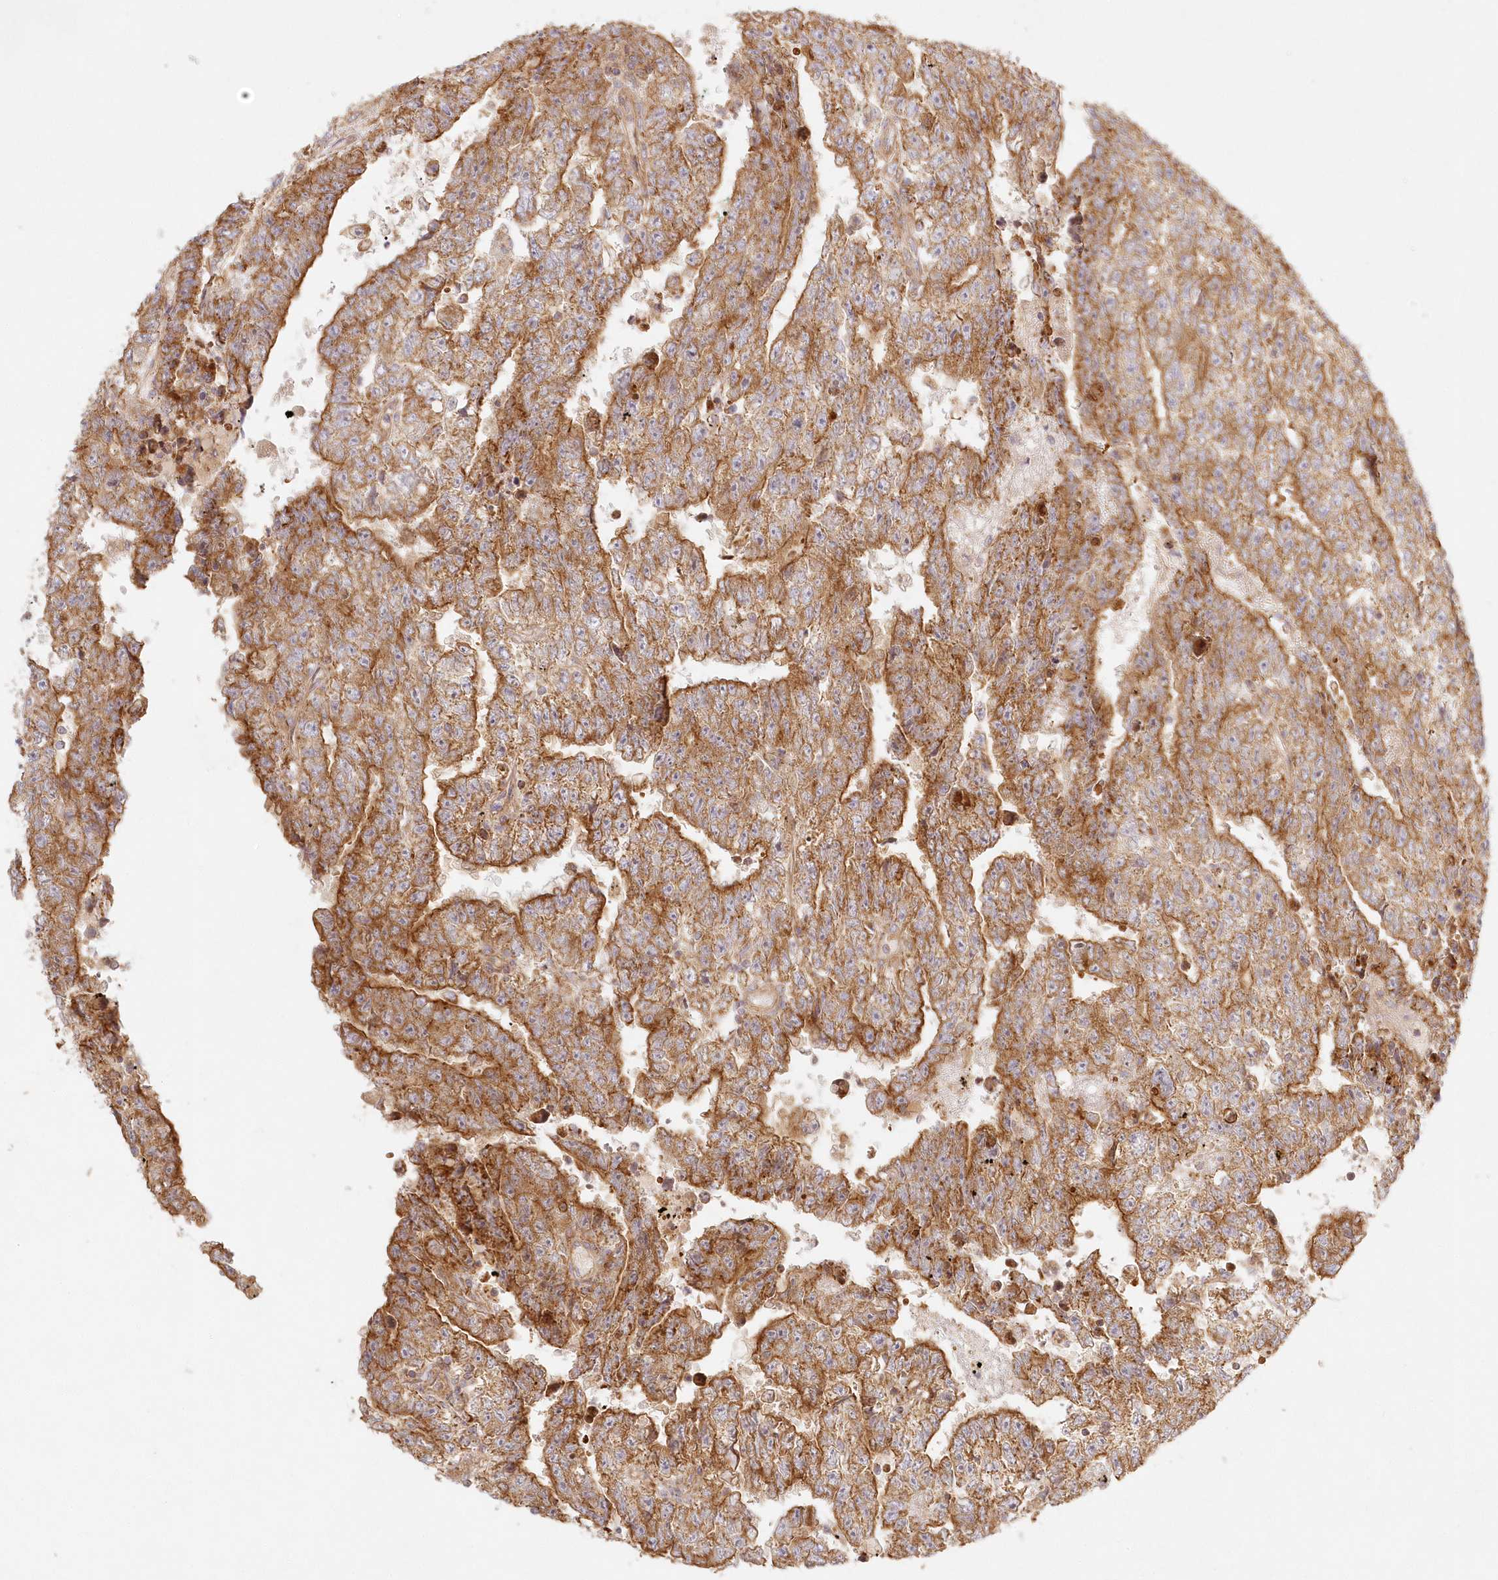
{"staining": {"intensity": "moderate", "quantity": ">75%", "location": "cytoplasmic/membranous"}, "tissue": "testis cancer", "cell_type": "Tumor cells", "image_type": "cancer", "snomed": [{"axis": "morphology", "description": "Carcinoma, Embryonal, NOS"}, {"axis": "topography", "description": "Testis"}], "caption": "Protein staining displays moderate cytoplasmic/membranous staining in about >75% of tumor cells in embryonal carcinoma (testis).", "gene": "KIAA0232", "patient": {"sex": "male", "age": 25}}